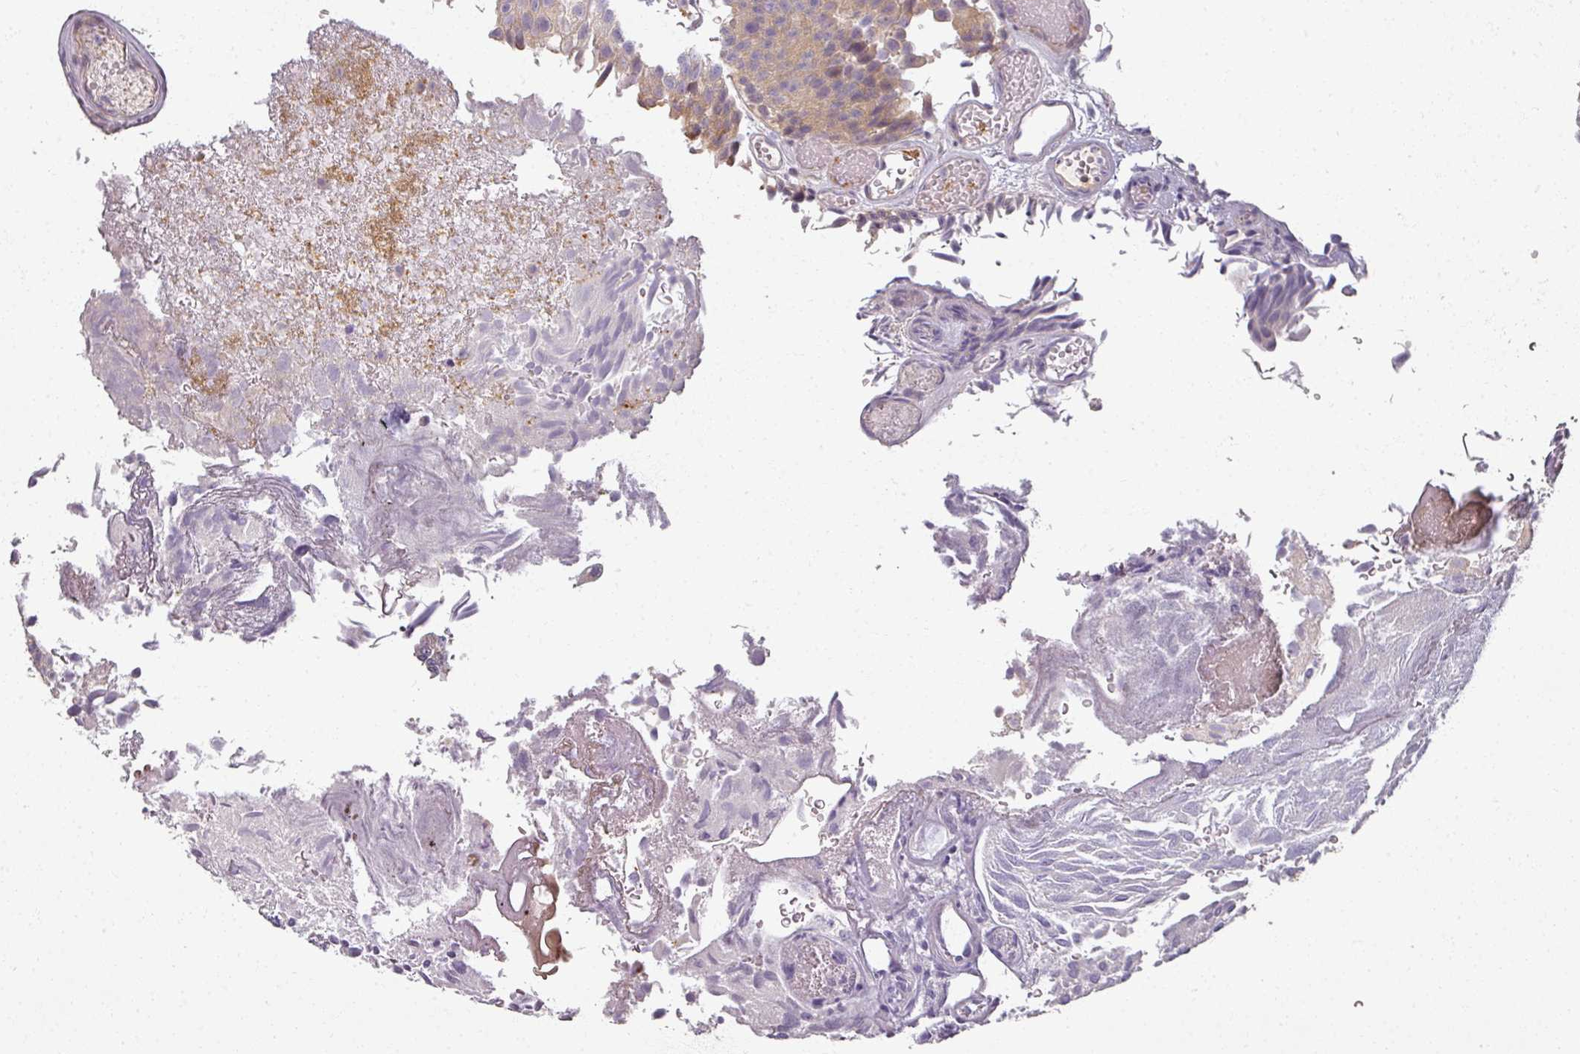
{"staining": {"intensity": "weak", "quantity": "25%-75%", "location": "cytoplasmic/membranous"}, "tissue": "urothelial cancer", "cell_type": "Tumor cells", "image_type": "cancer", "snomed": [{"axis": "morphology", "description": "Urothelial carcinoma, Low grade"}, {"axis": "topography", "description": "Urinary bladder"}], "caption": "The photomicrograph exhibits a brown stain indicating the presence of a protein in the cytoplasmic/membranous of tumor cells in low-grade urothelial carcinoma. (DAB IHC with brightfield microscopy, high magnification).", "gene": "MYMK", "patient": {"sex": "male", "age": 78}}